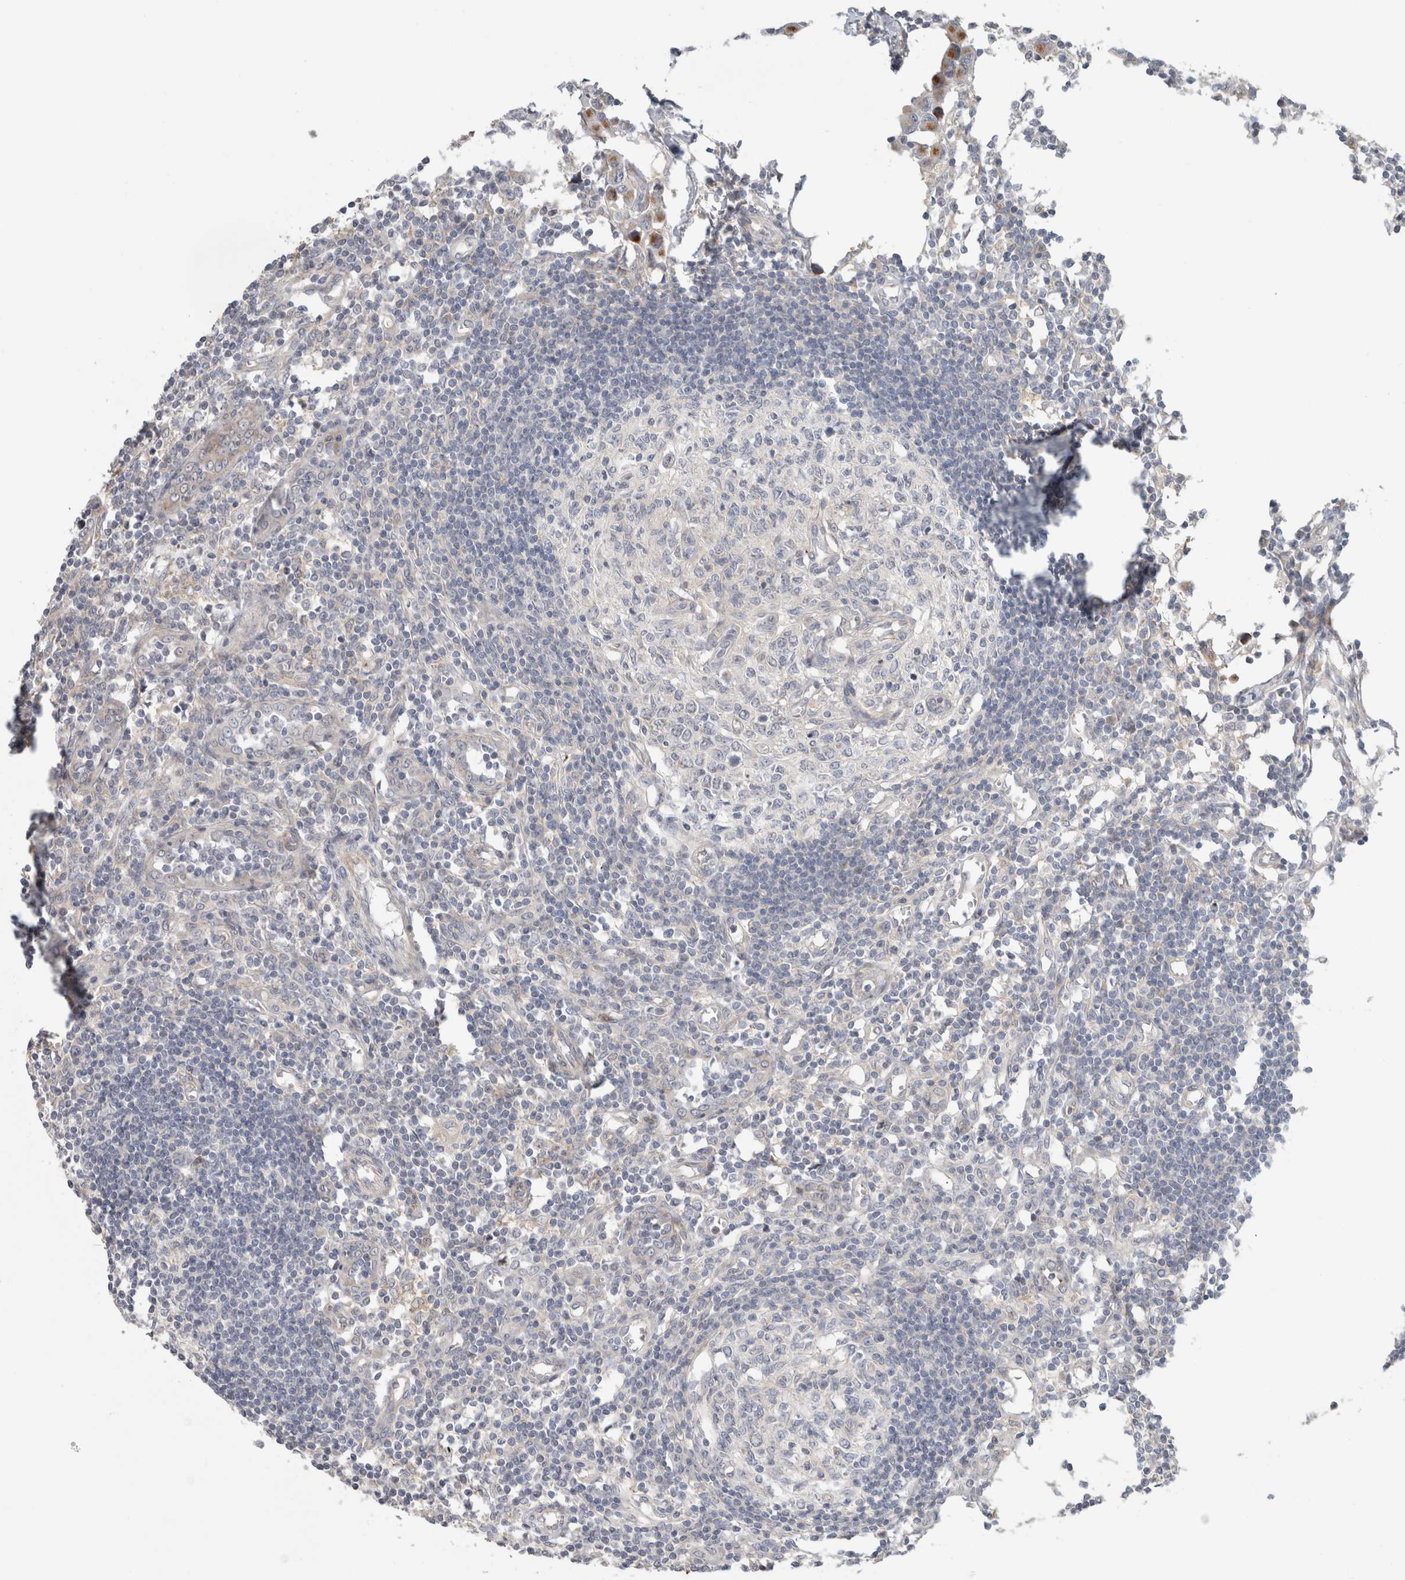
{"staining": {"intensity": "weak", "quantity": "<25%", "location": "cytoplasmic/membranous"}, "tissue": "lymph node", "cell_type": "Germinal center cells", "image_type": "normal", "snomed": [{"axis": "morphology", "description": "Normal tissue, NOS"}, {"axis": "morphology", "description": "Malignant melanoma, Metastatic site"}, {"axis": "topography", "description": "Lymph node"}], "caption": "Immunohistochemical staining of benign human lymph node displays no significant positivity in germinal center cells.", "gene": "KPNA5", "patient": {"sex": "male", "age": 41}}